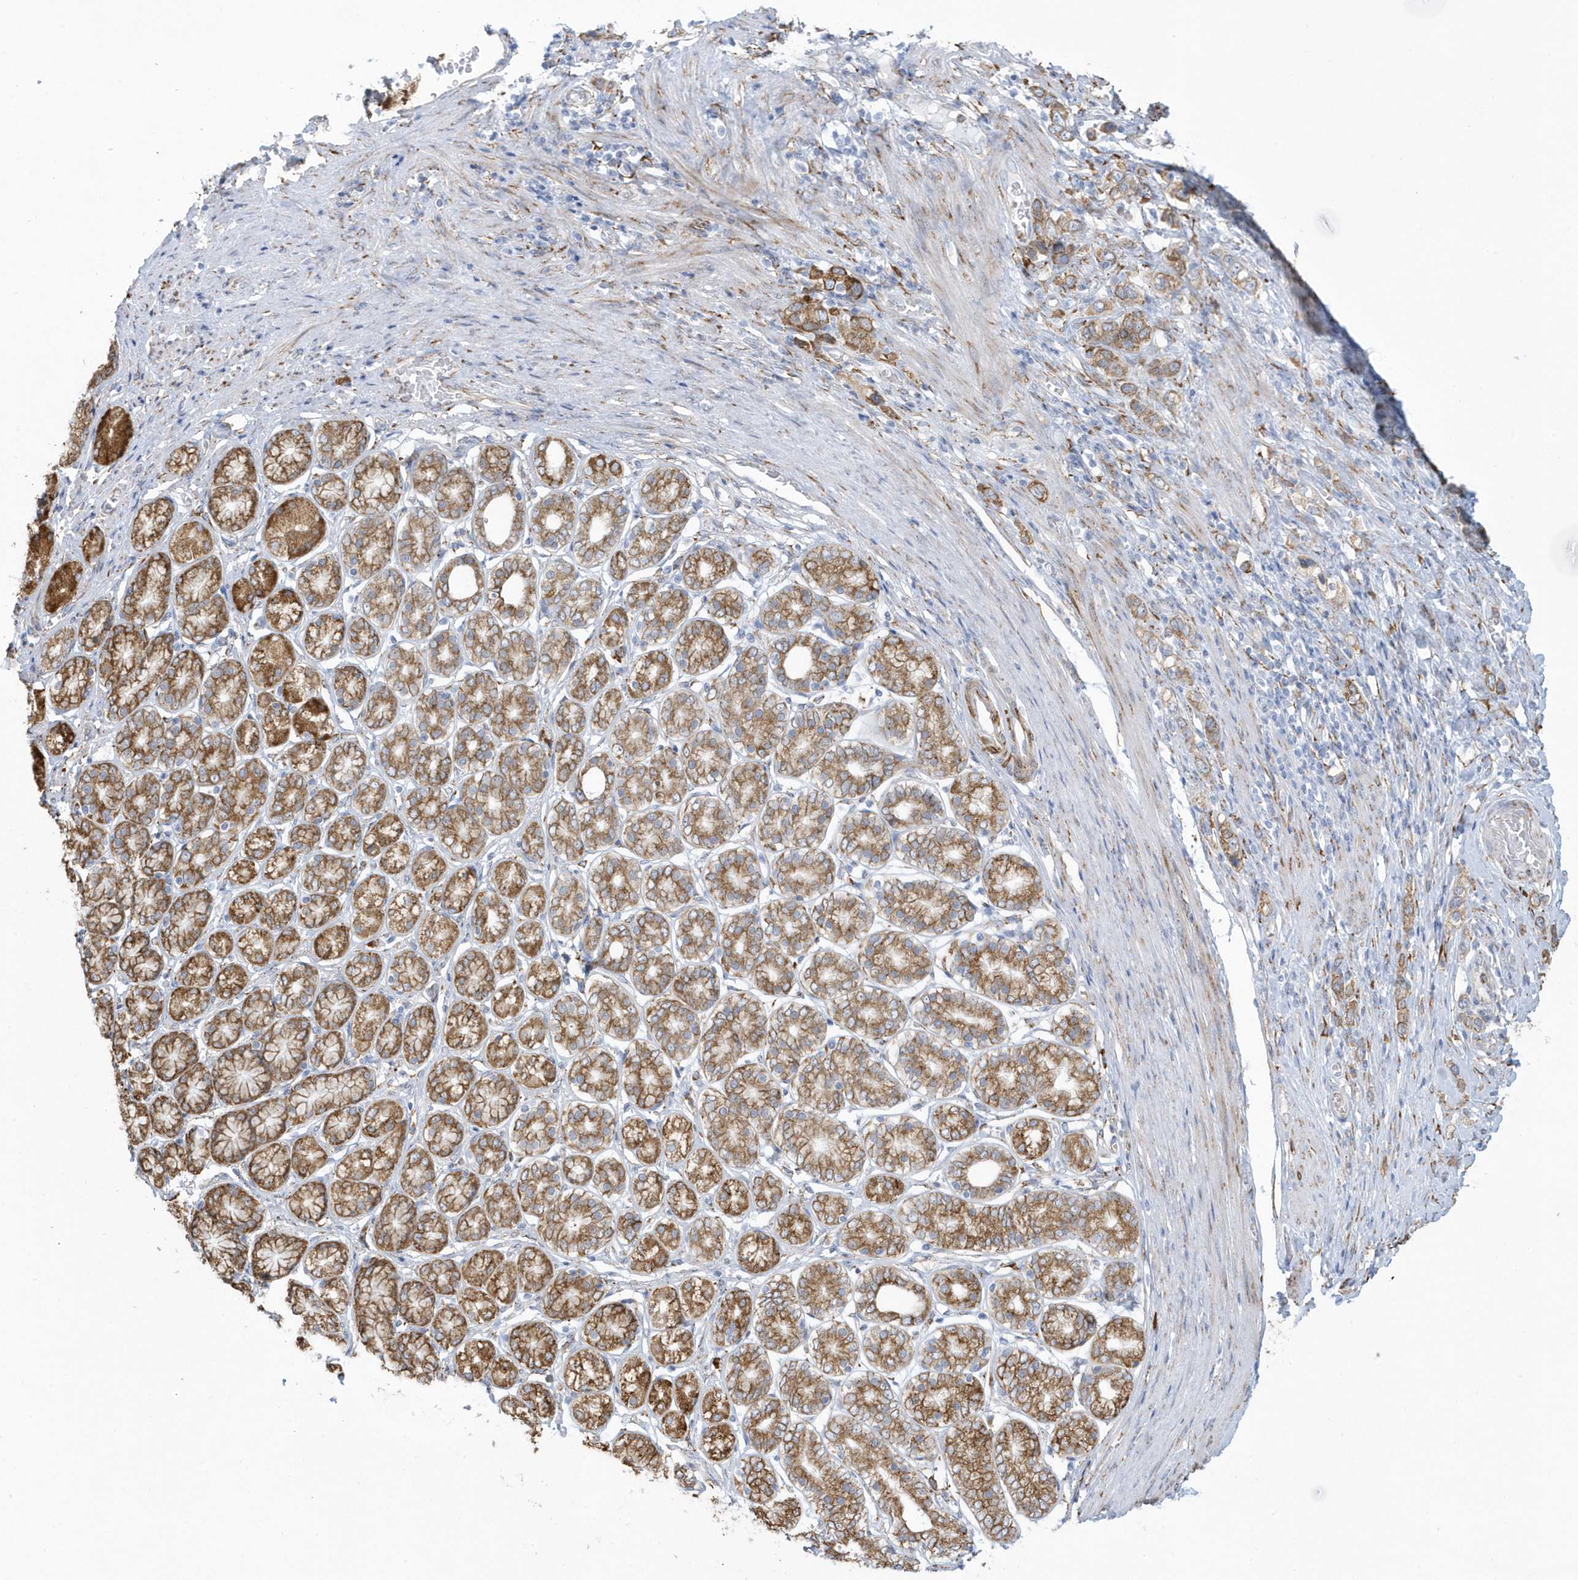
{"staining": {"intensity": "moderate", "quantity": ">75%", "location": "cytoplasmic/membranous"}, "tissue": "stomach cancer", "cell_type": "Tumor cells", "image_type": "cancer", "snomed": [{"axis": "morphology", "description": "Normal tissue, NOS"}, {"axis": "morphology", "description": "Adenocarcinoma, NOS"}, {"axis": "topography", "description": "Stomach, upper"}, {"axis": "topography", "description": "Stomach"}], "caption": "An immunohistochemistry image of tumor tissue is shown. Protein staining in brown labels moderate cytoplasmic/membranous positivity in stomach adenocarcinoma within tumor cells. The staining is performed using DAB brown chromogen to label protein expression. The nuclei are counter-stained blue using hematoxylin.", "gene": "DCAF1", "patient": {"sex": "female", "age": 65}}